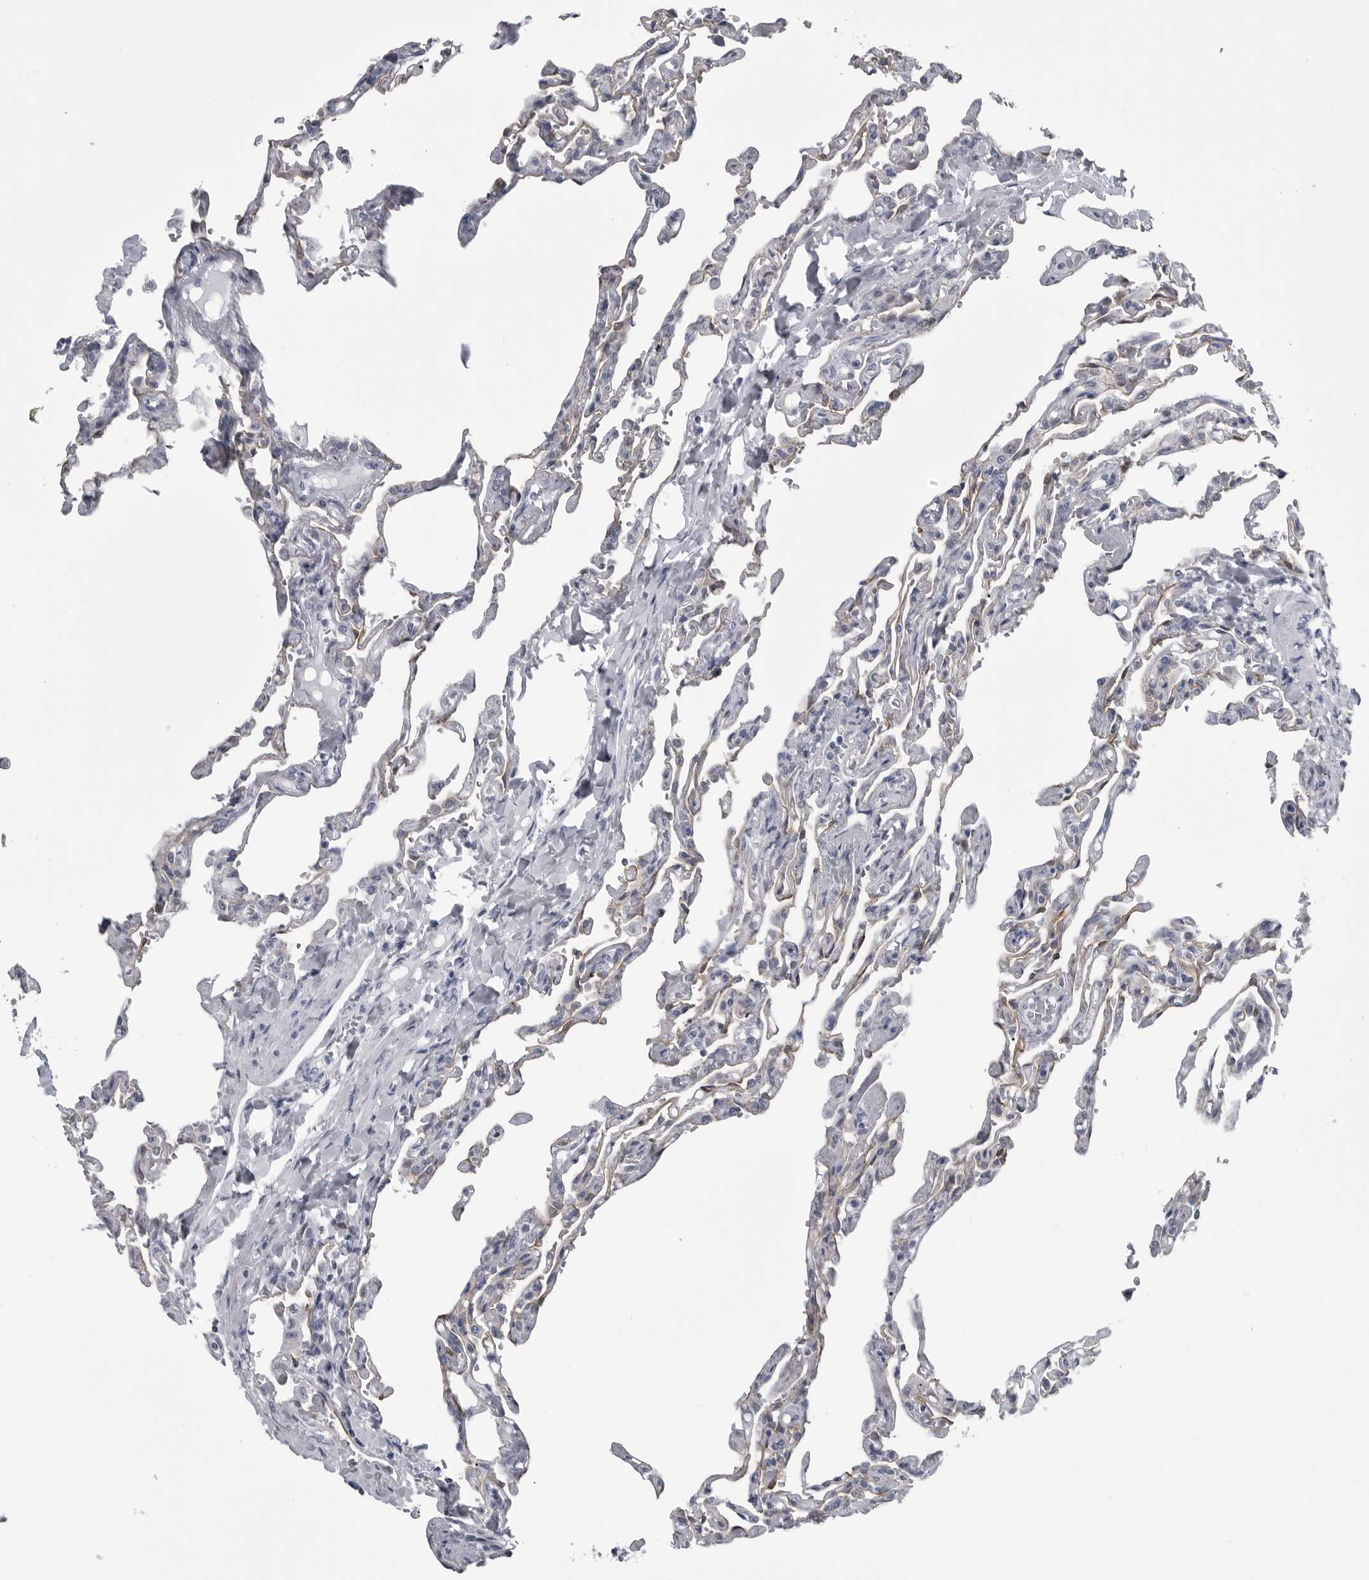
{"staining": {"intensity": "negative", "quantity": "none", "location": "none"}, "tissue": "lung", "cell_type": "Alveolar cells", "image_type": "normal", "snomed": [{"axis": "morphology", "description": "Normal tissue, NOS"}, {"axis": "topography", "description": "Lung"}], "caption": "A high-resolution micrograph shows immunohistochemistry (IHC) staining of unremarkable lung, which displays no significant staining in alveolar cells.", "gene": "MYOC", "patient": {"sex": "male", "age": 21}}